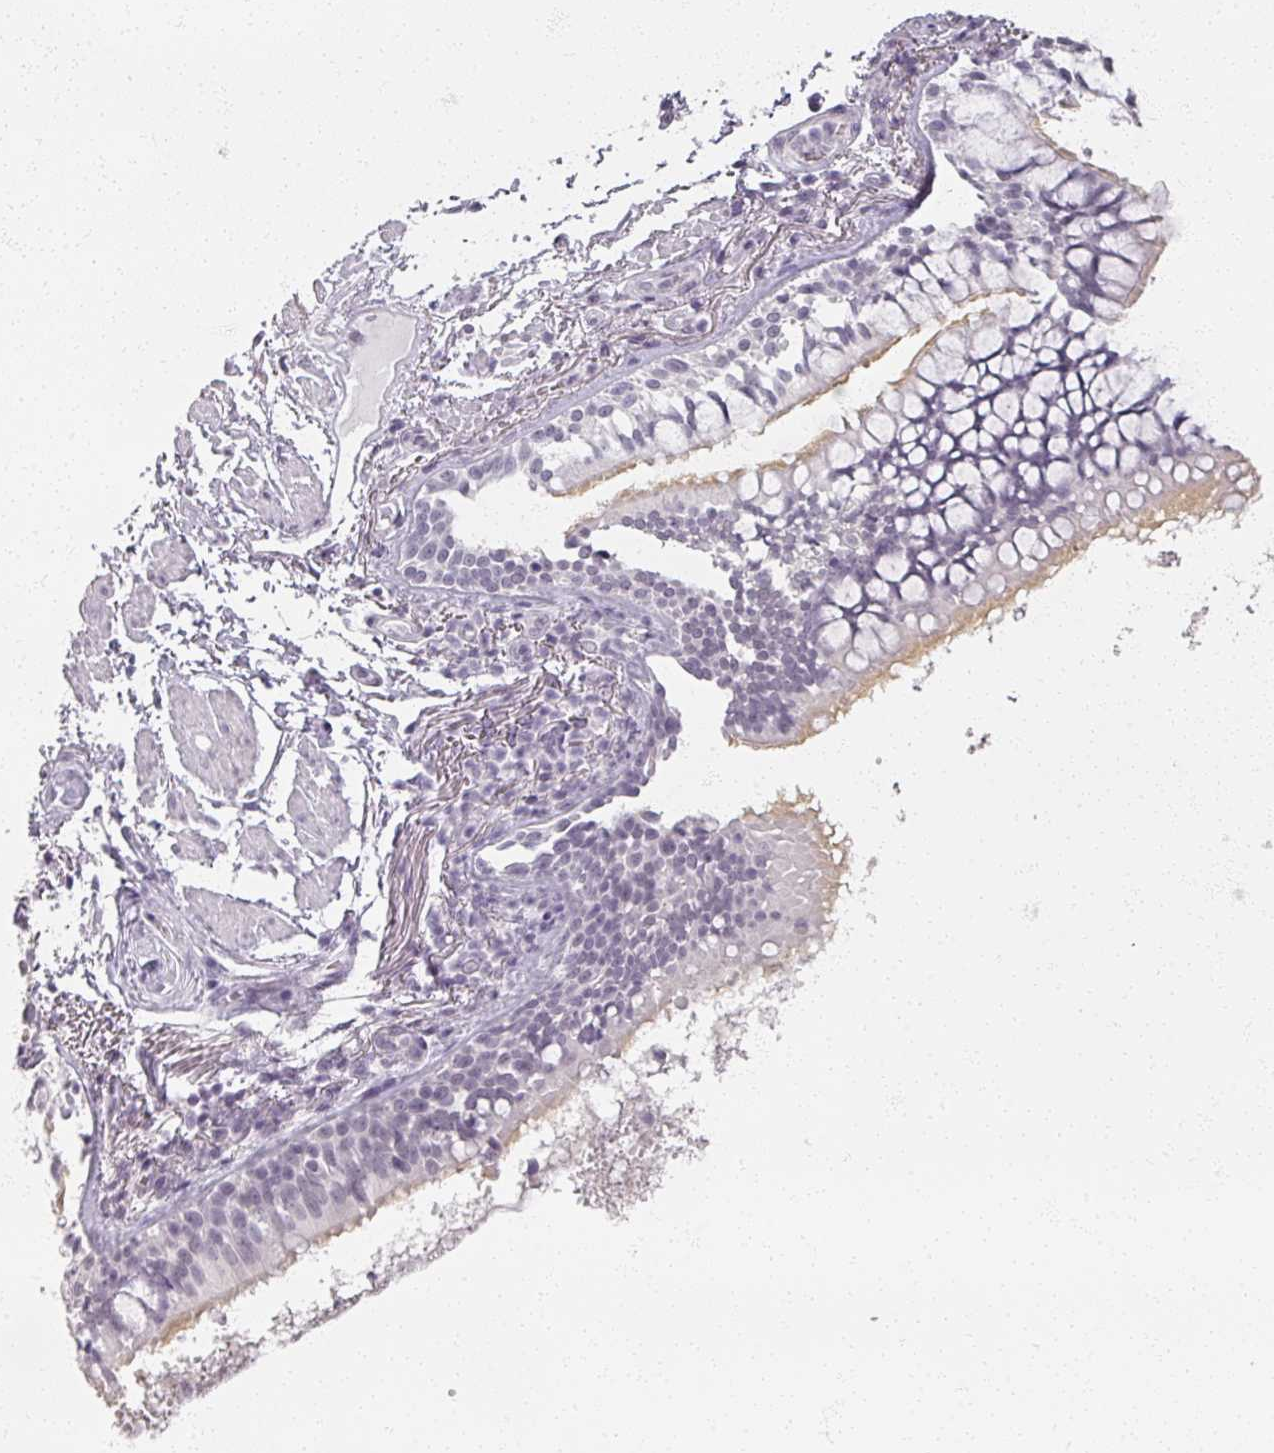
{"staining": {"intensity": "weak", "quantity": "<25%", "location": "cytoplasmic/membranous"}, "tissue": "bronchus", "cell_type": "Respiratory epithelial cells", "image_type": "normal", "snomed": [{"axis": "morphology", "description": "Normal tissue, NOS"}, {"axis": "topography", "description": "Bronchus"}], "caption": "This is a image of IHC staining of unremarkable bronchus, which shows no positivity in respiratory epithelial cells.", "gene": "RFPL2", "patient": {"sex": "male", "age": 70}}